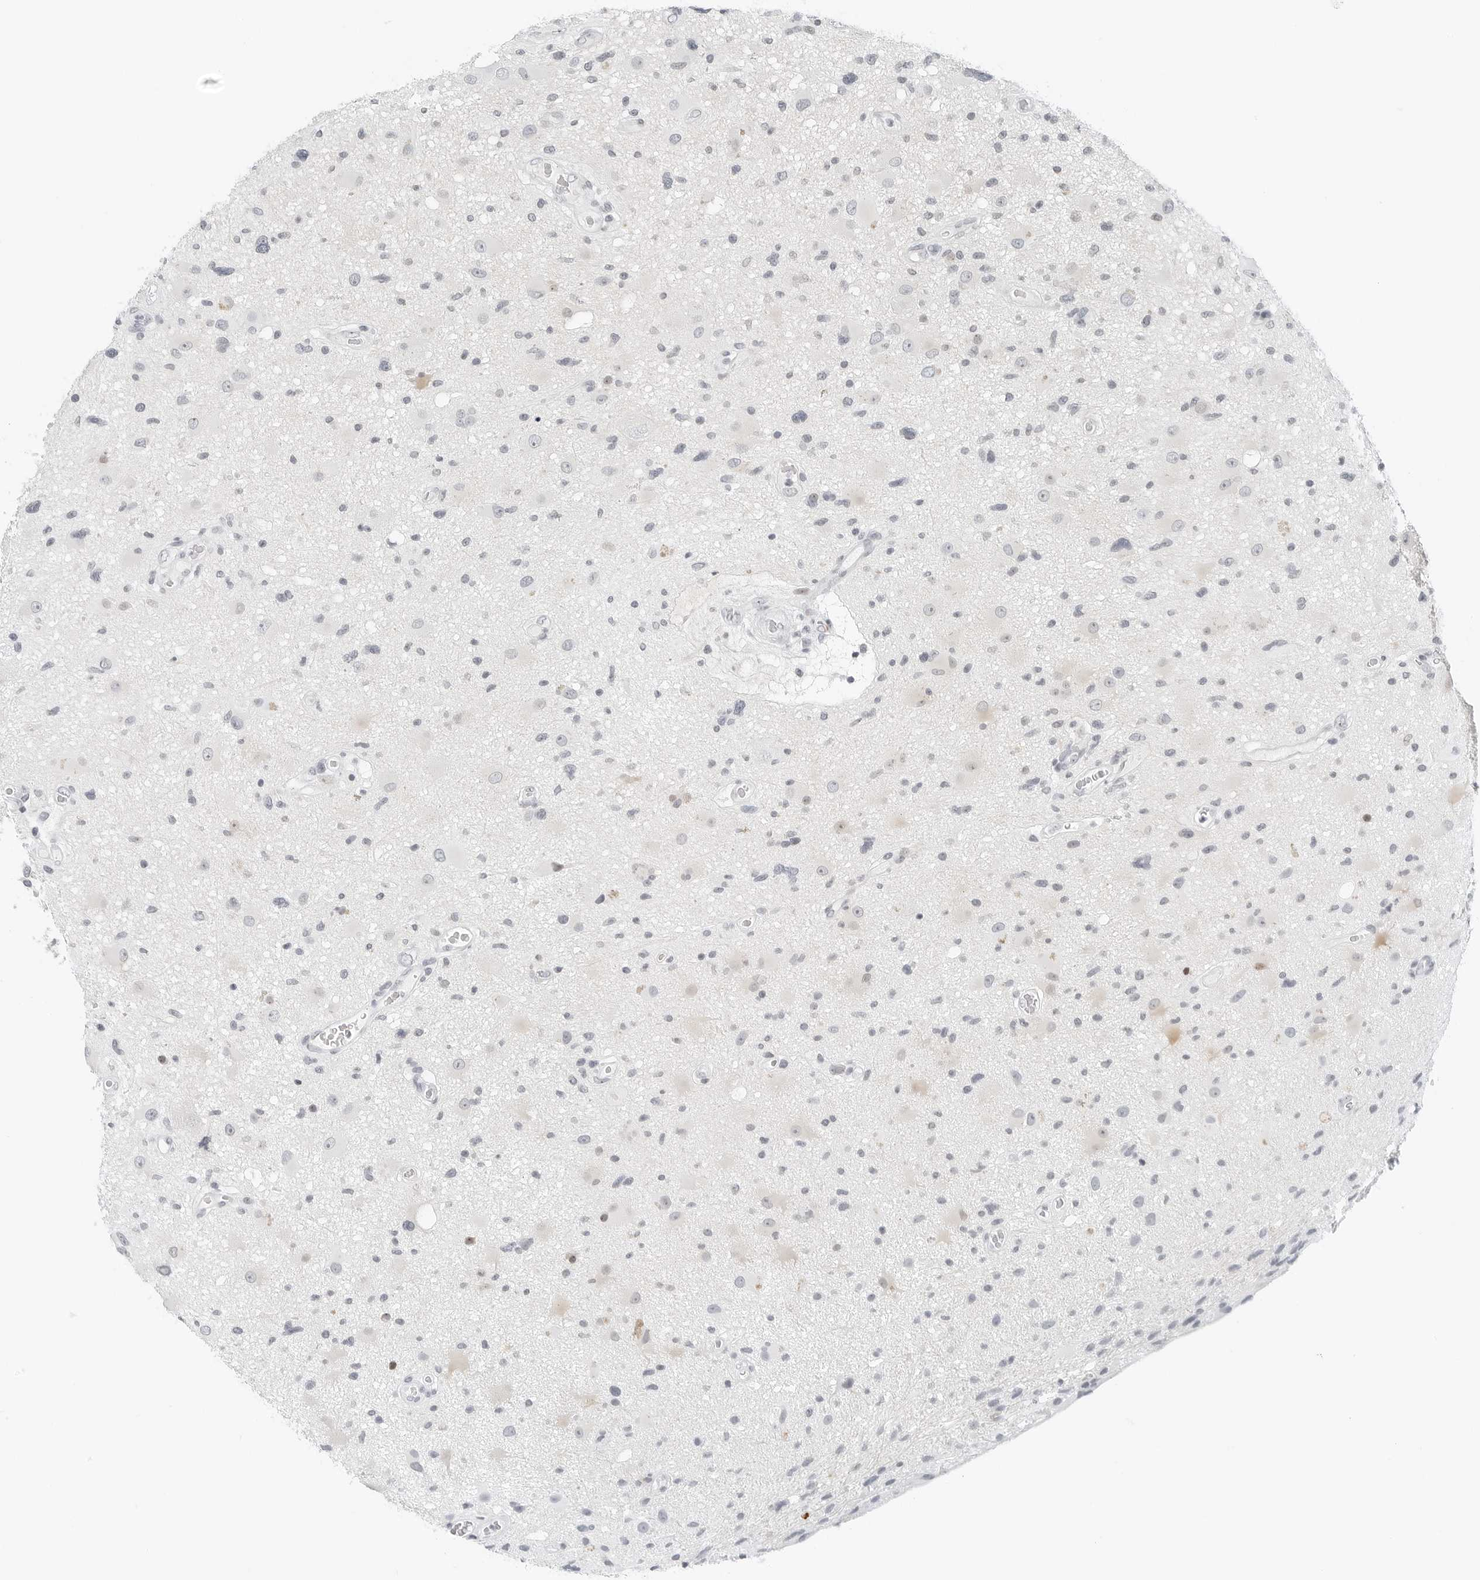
{"staining": {"intensity": "moderate", "quantity": "<25%", "location": "nuclear"}, "tissue": "glioma", "cell_type": "Tumor cells", "image_type": "cancer", "snomed": [{"axis": "morphology", "description": "Glioma, malignant, High grade"}, {"axis": "topography", "description": "Brain"}], "caption": "An image of human glioma stained for a protein shows moderate nuclear brown staining in tumor cells.", "gene": "NTMT2", "patient": {"sex": "male", "age": 33}}